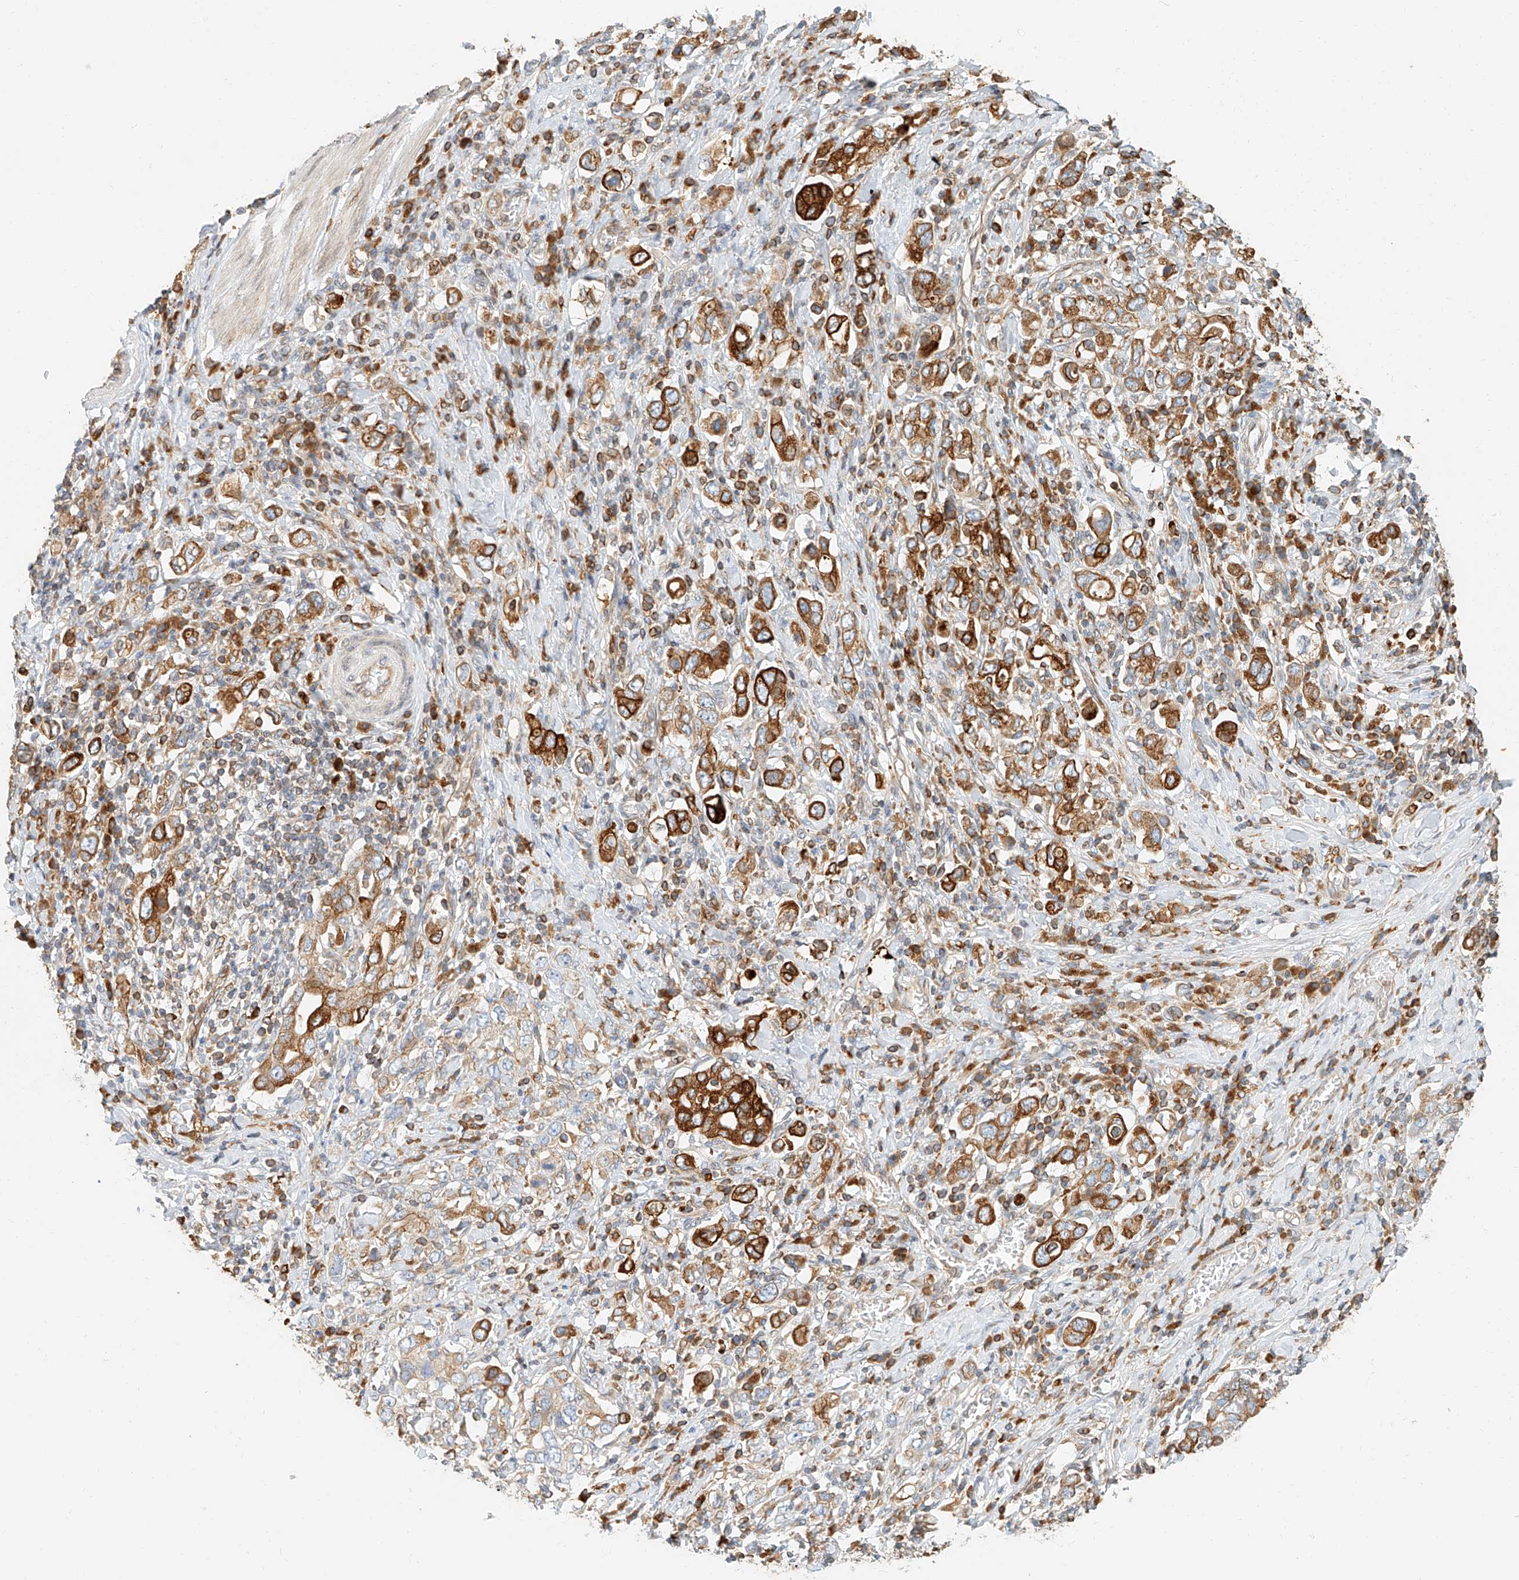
{"staining": {"intensity": "strong", "quantity": "25%-75%", "location": "cytoplasmic/membranous"}, "tissue": "stomach cancer", "cell_type": "Tumor cells", "image_type": "cancer", "snomed": [{"axis": "morphology", "description": "Adenocarcinoma, NOS"}, {"axis": "topography", "description": "Stomach, upper"}], "caption": "Immunohistochemistry (IHC) micrograph of stomach cancer stained for a protein (brown), which demonstrates high levels of strong cytoplasmic/membranous staining in approximately 25%-75% of tumor cells.", "gene": "DHRS7", "patient": {"sex": "male", "age": 62}}